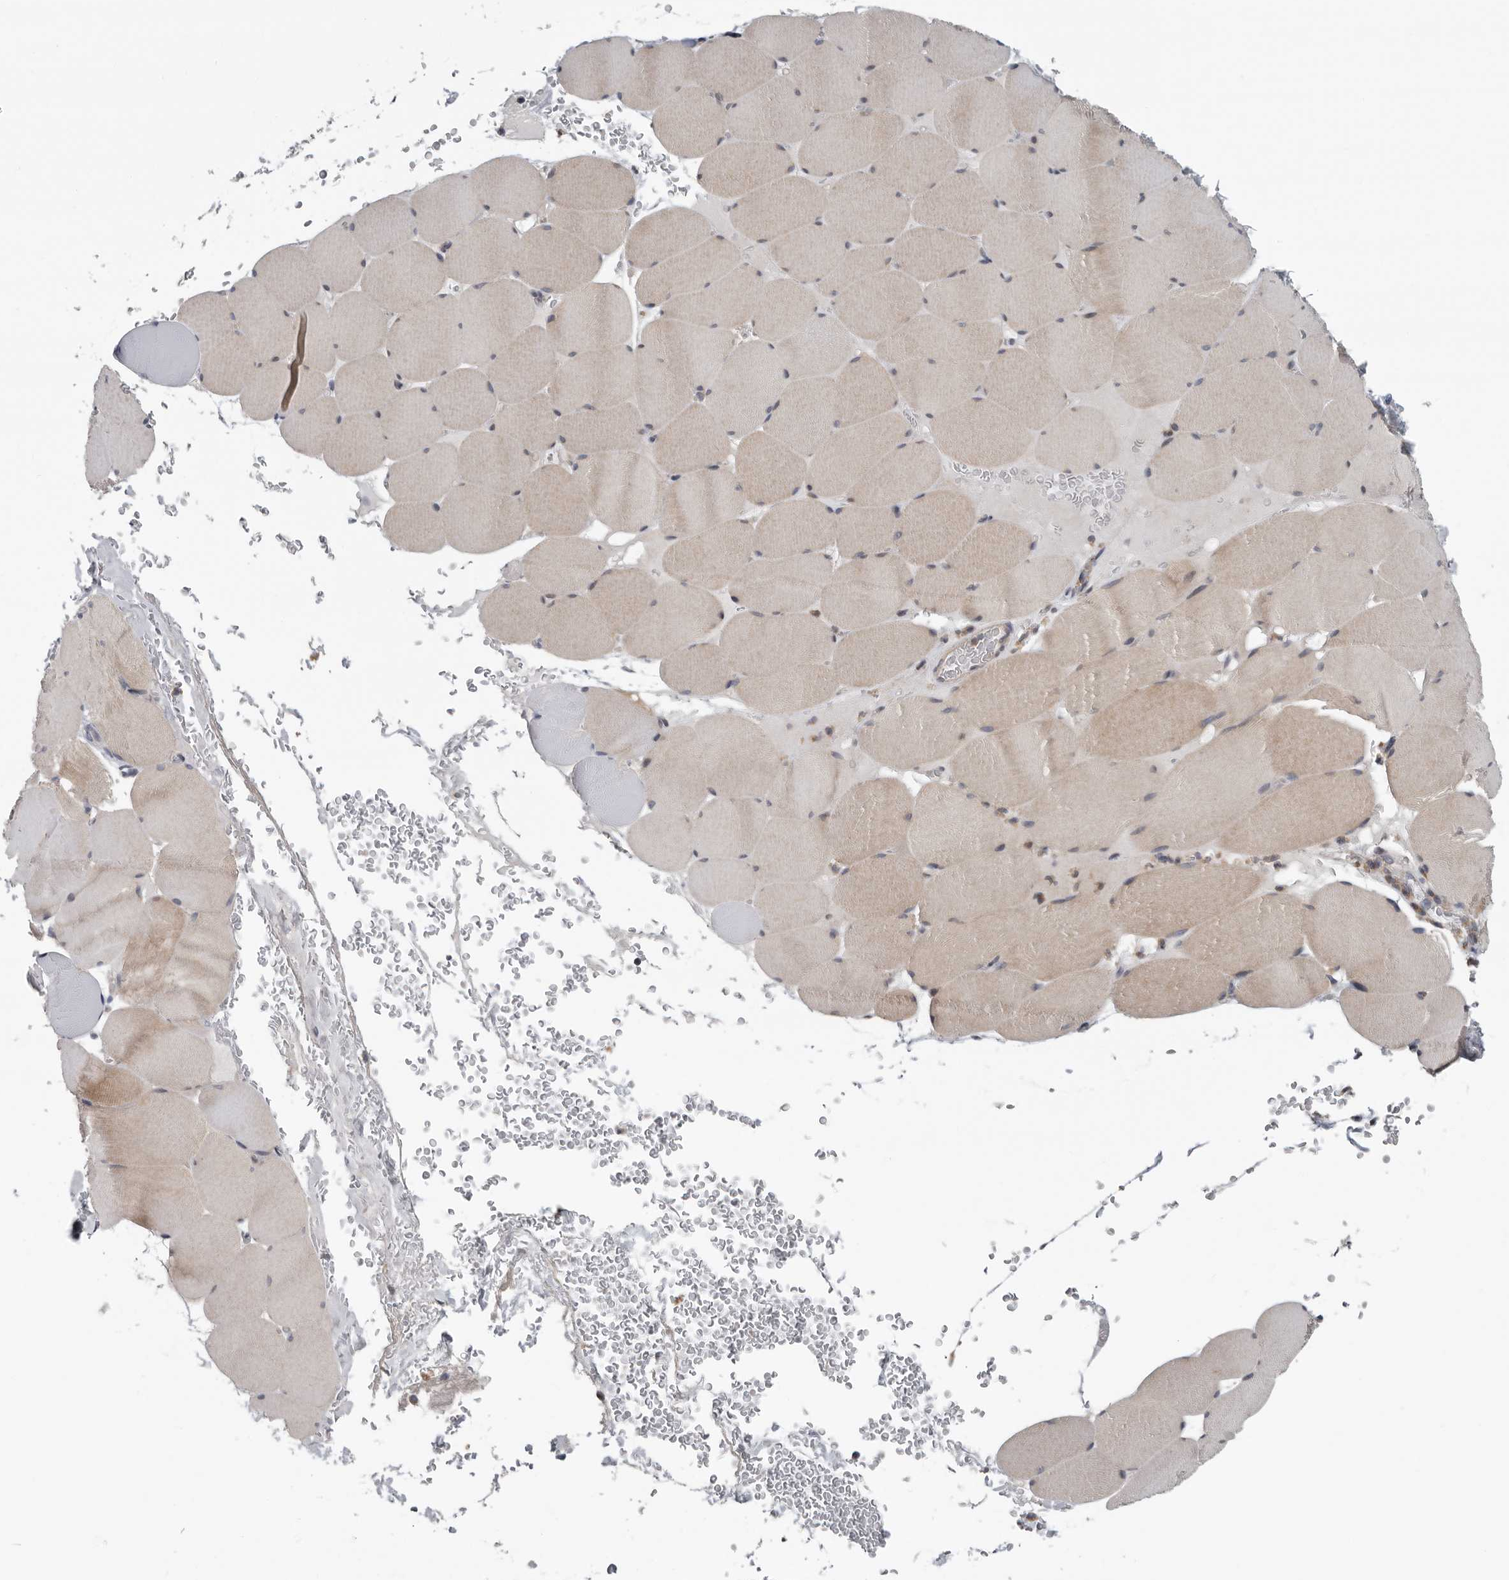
{"staining": {"intensity": "weak", "quantity": "<25%", "location": "cytoplasmic/membranous"}, "tissue": "skeletal muscle", "cell_type": "Myocytes", "image_type": "normal", "snomed": [{"axis": "morphology", "description": "Normal tissue, NOS"}, {"axis": "topography", "description": "Skeletal muscle"}], "caption": "High magnification brightfield microscopy of benign skeletal muscle stained with DAB (3,3'-diaminobenzidine) (brown) and counterstained with hematoxylin (blue): myocytes show no significant expression.", "gene": "TMEM199", "patient": {"sex": "male", "age": 62}}